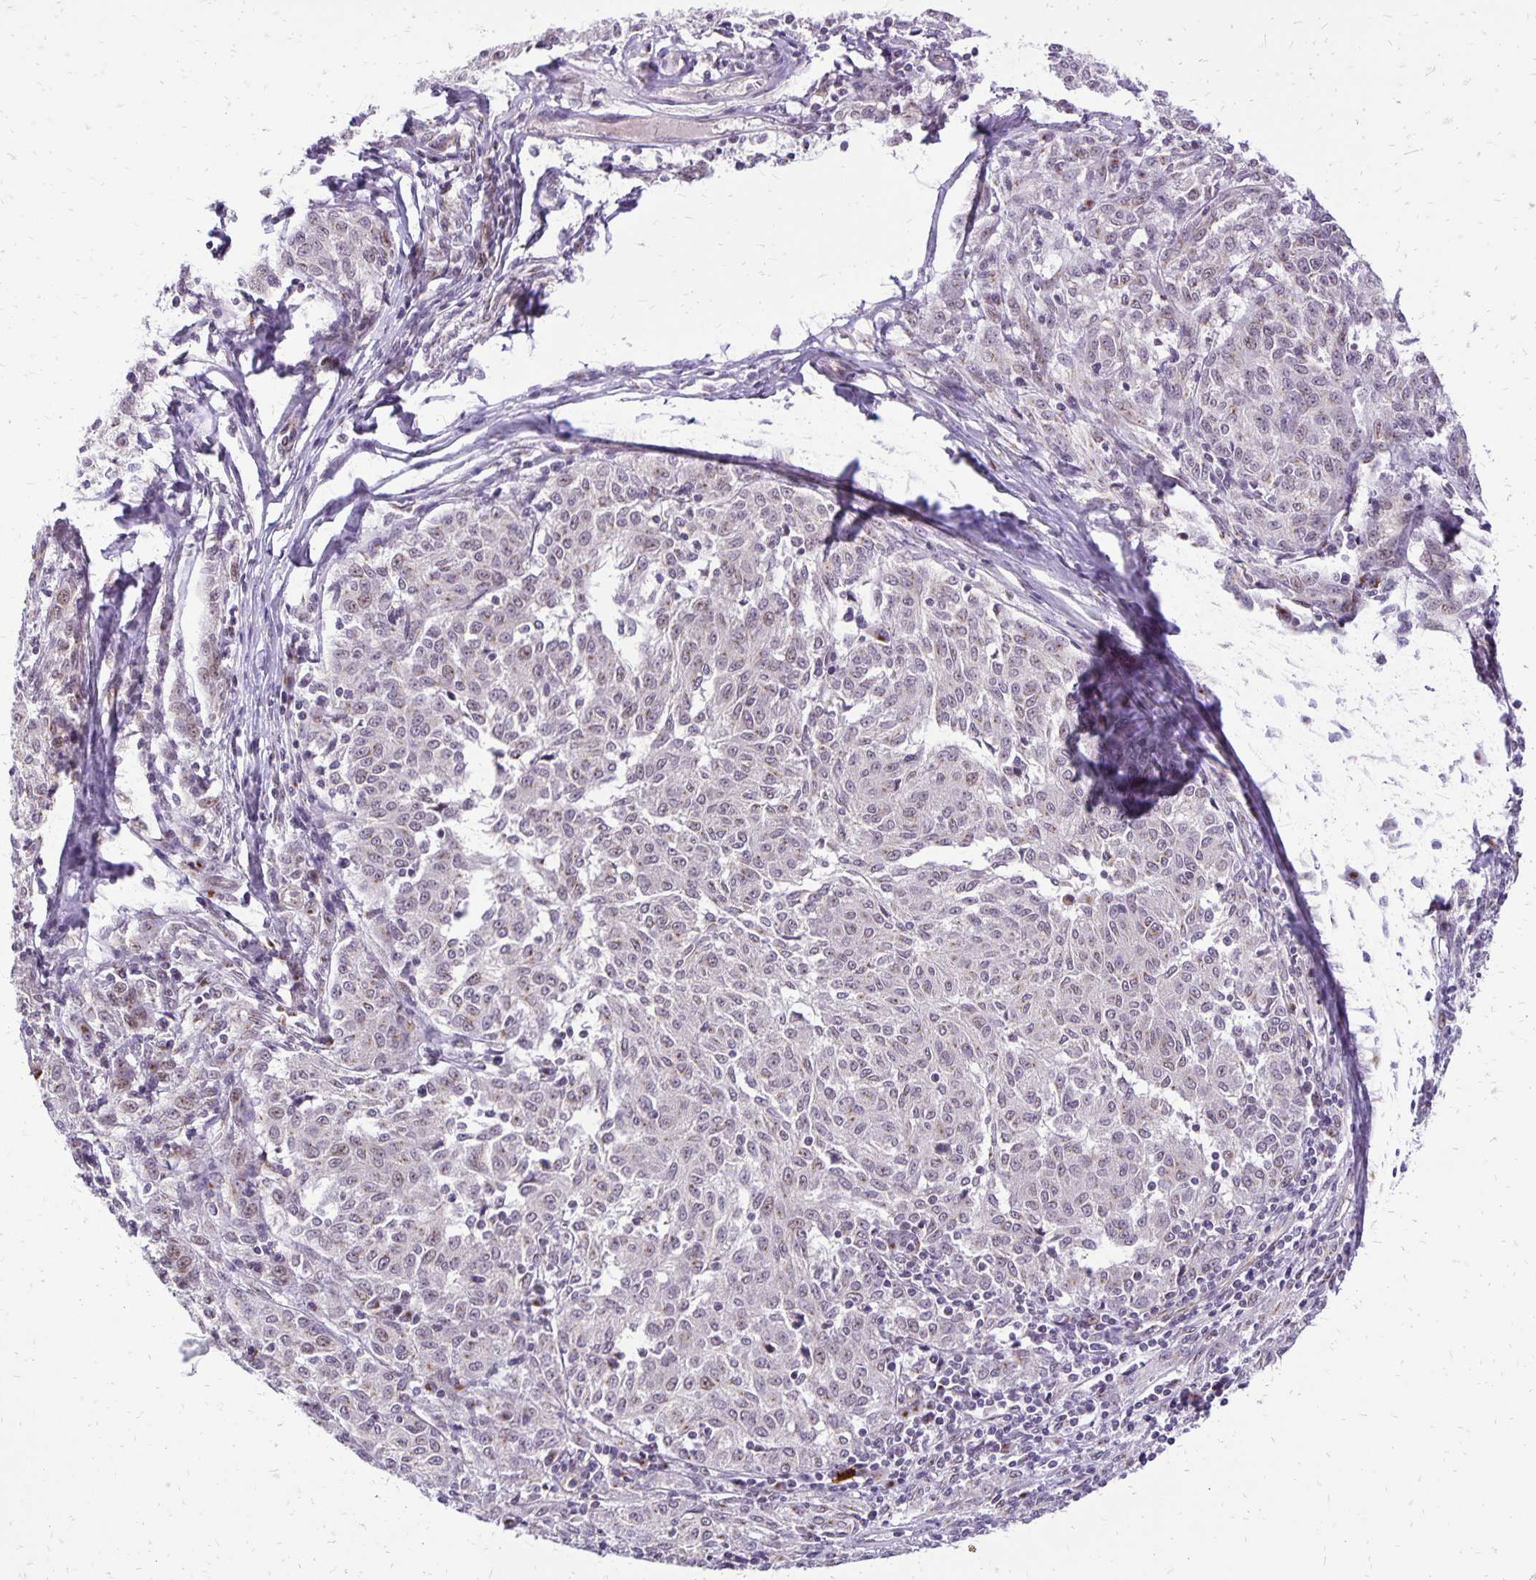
{"staining": {"intensity": "negative", "quantity": "none", "location": "none"}, "tissue": "melanoma", "cell_type": "Tumor cells", "image_type": "cancer", "snomed": [{"axis": "morphology", "description": "Malignant melanoma, NOS"}, {"axis": "topography", "description": "Skin"}], "caption": "There is no significant positivity in tumor cells of melanoma.", "gene": "GOLGA5", "patient": {"sex": "female", "age": 72}}